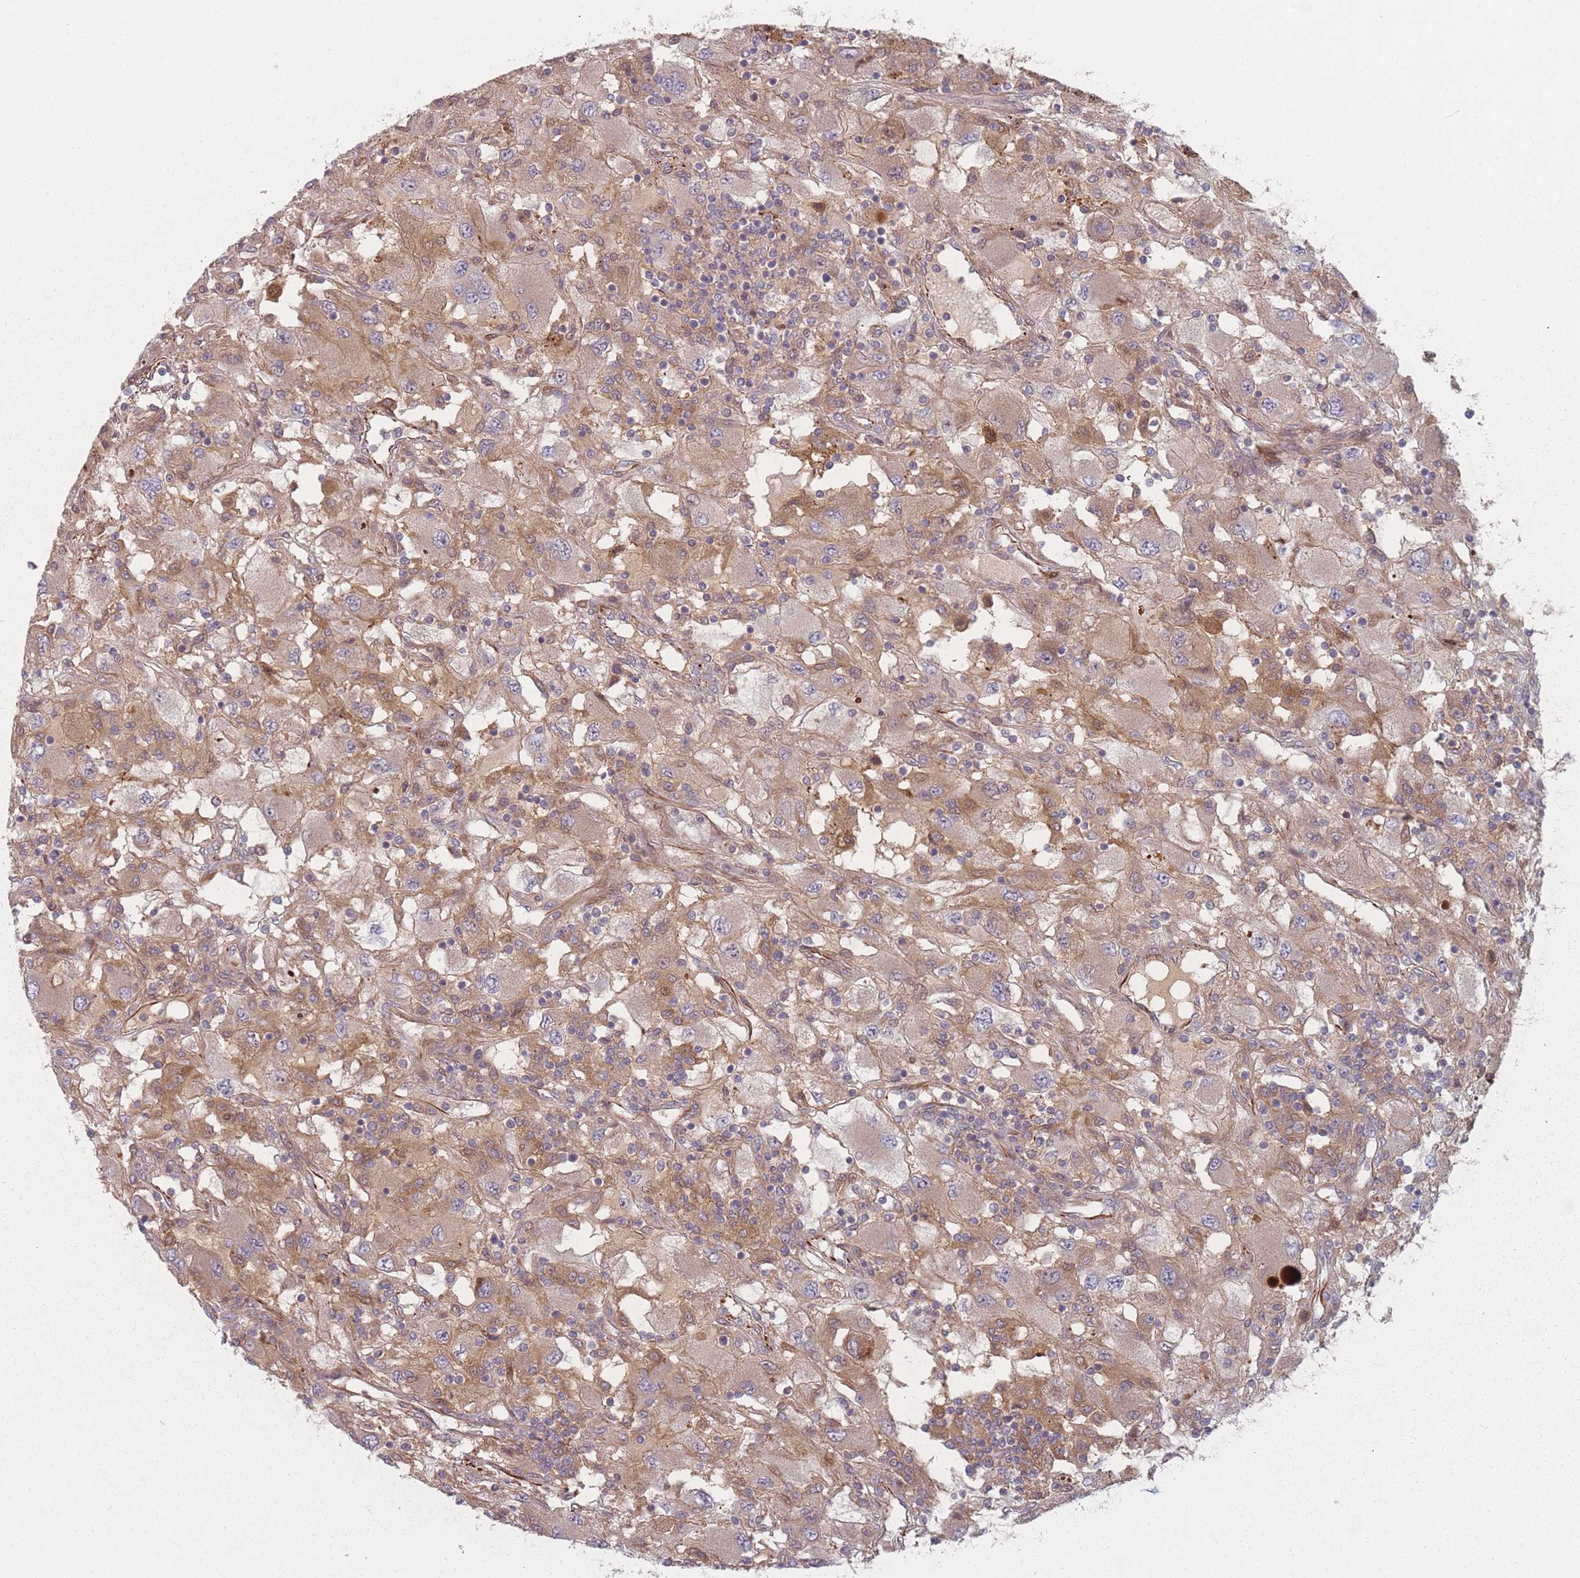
{"staining": {"intensity": "weak", "quantity": "25%-75%", "location": "cytoplasmic/membranous"}, "tissue": "renal cancer", "cell_type": "Tumor cells", "image_type": "cancer", "snomed": [{"axis": "morphology", "description": "Adenocarcinoma, NOS"}, {"axis": "topography", "description": "Kidney"}], "caption": "Immunohistochemistry (IHC) (DAB) staining of adenocarcinoma (renal) displays weak cytoplasmic/membranous protein staining in approximately 25%-75% of tumor cells.", "gene": "EEF1AKMT2", "patient": {"sex": "female", "age": 67}}